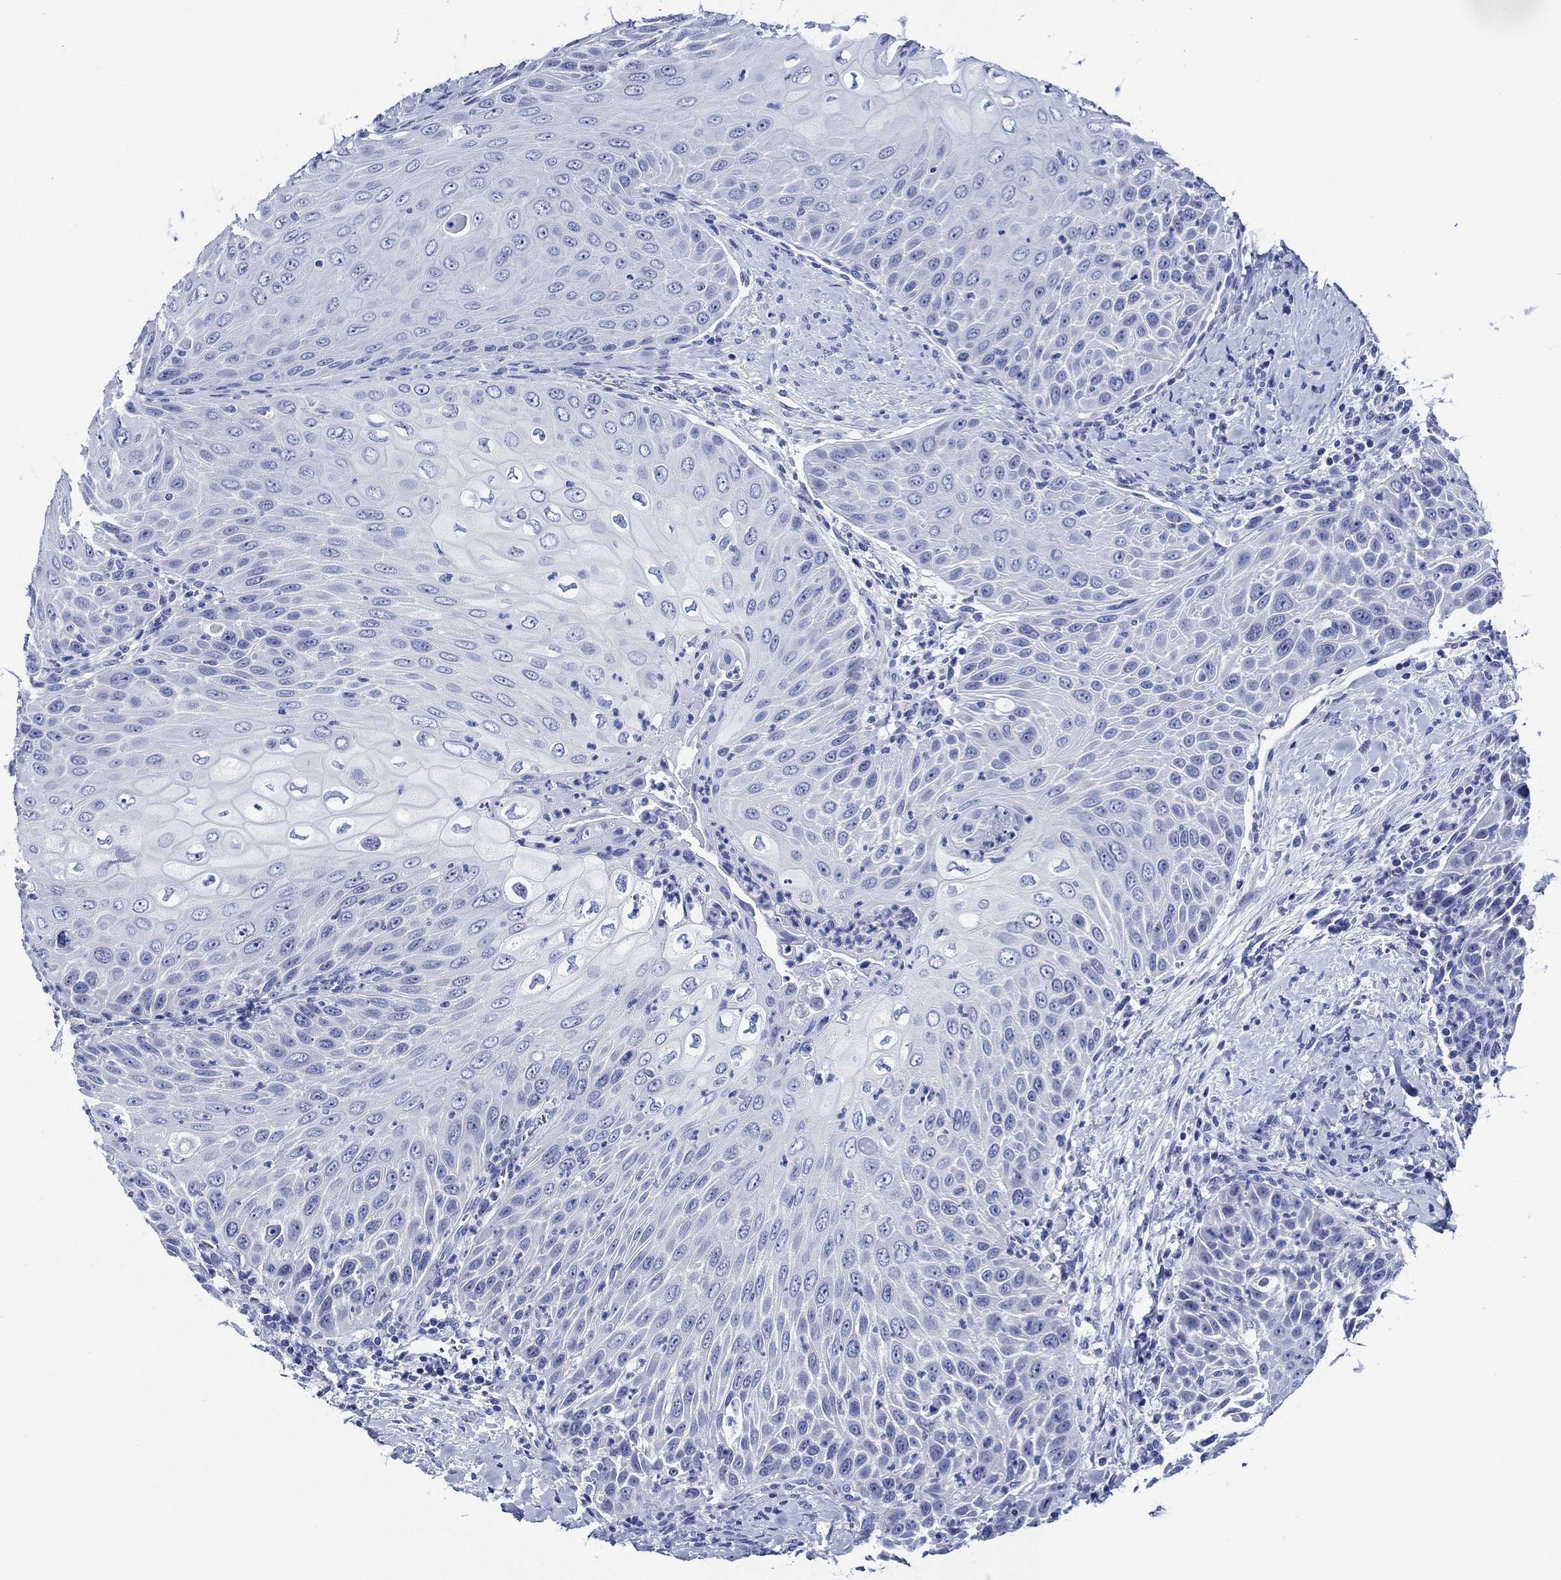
{"staining": {"intensity": "negative", "quantity": "none", "location": "none"}, "tissue": "head and neck cancer", "cell_type": "Tumor cells", "image_type": "cancer", "snomed": [{"axis": "morphology", "description": "Squamous cell carcinoma, NOS"}, {"axis": "topography", "description": "Head-Neck"}], "caption": "This is a image of immunohistochemistry staining of head and neck cancer (squamous cell carcinoma), which shows no positivity in tumor cells.", "gene": "WDR62", "patient": {"sex": "male", "age": 69}}